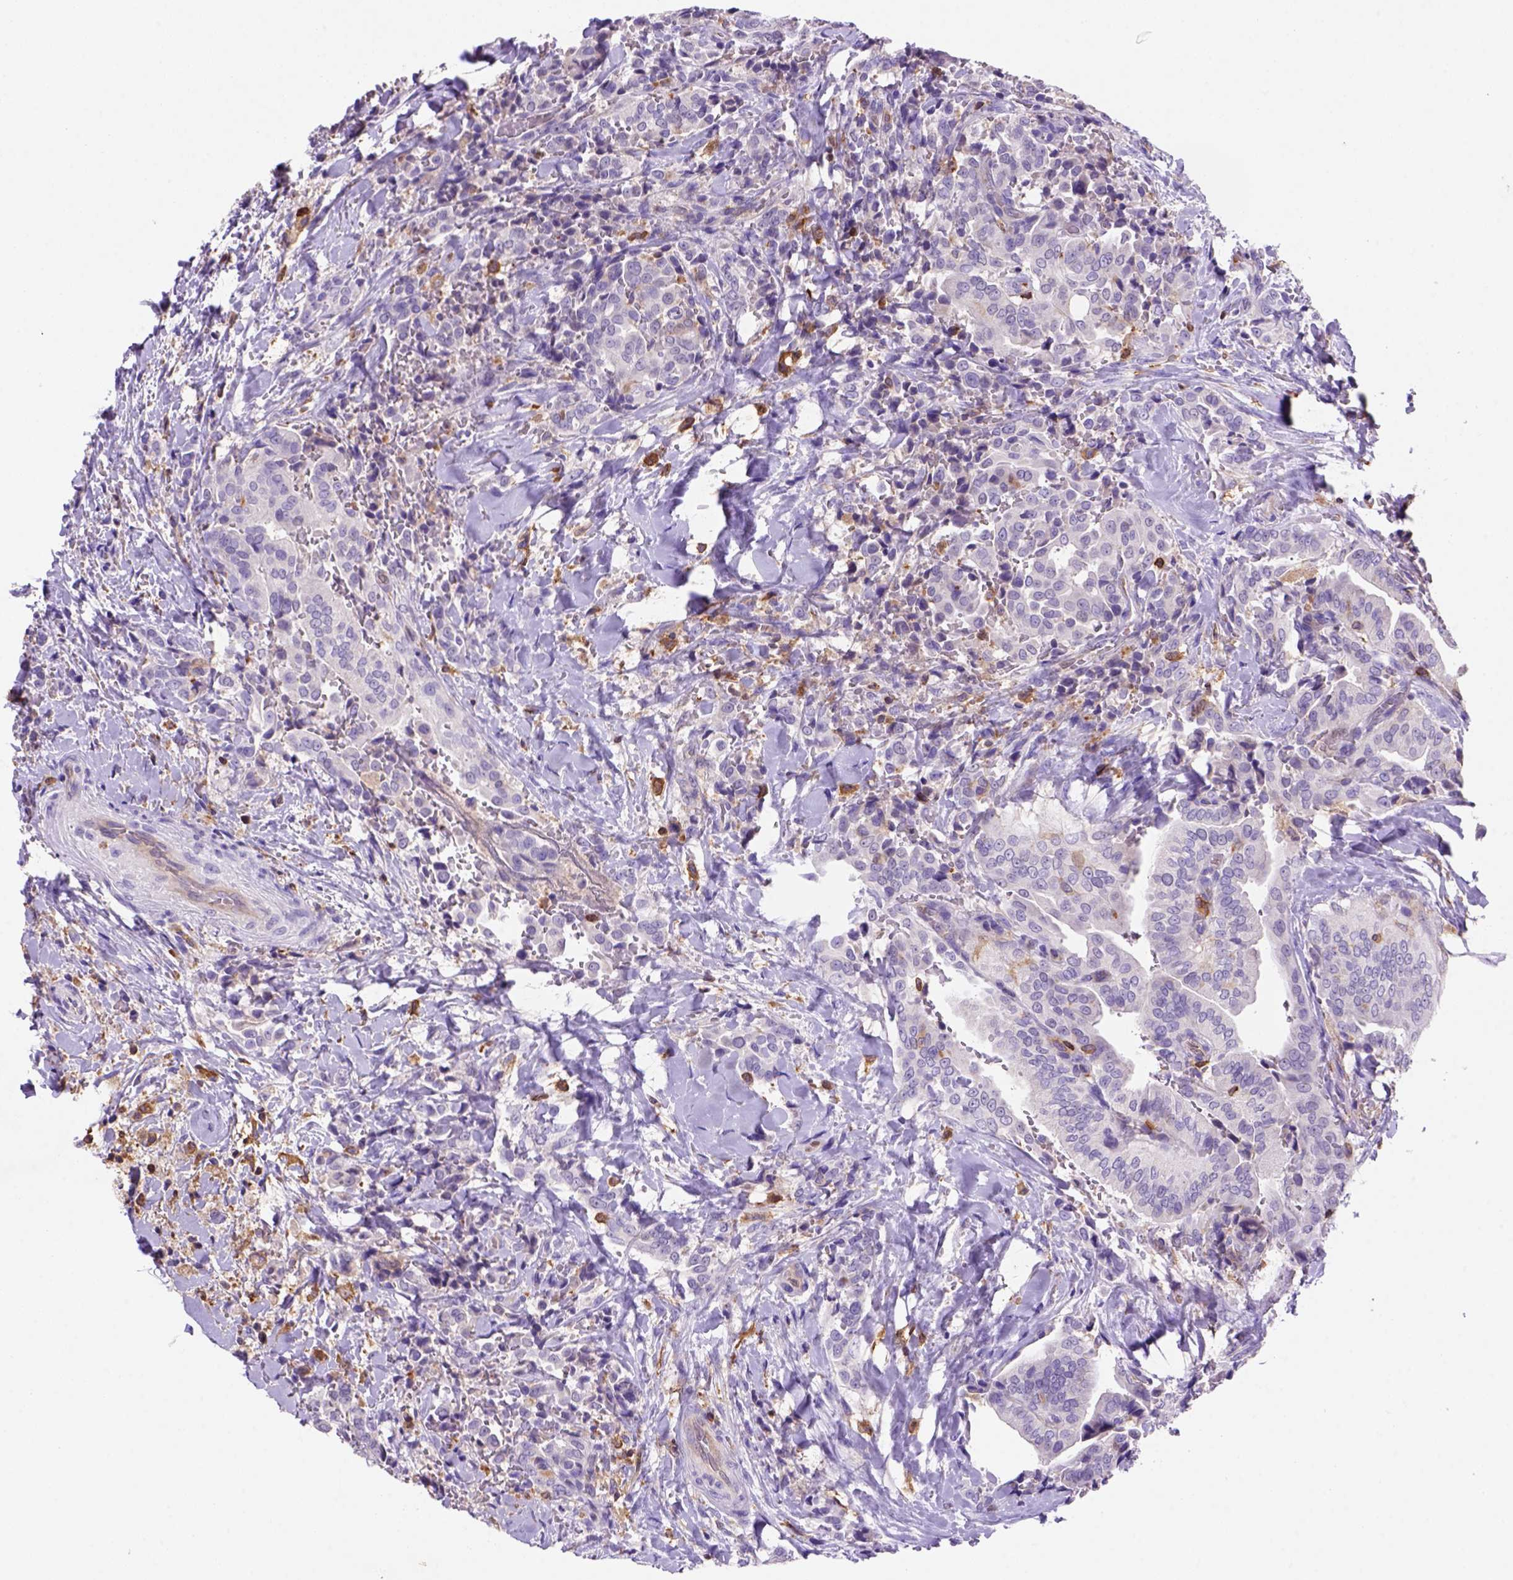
{"staining": {"intensity": "negative", "quantity": "none", "location": "none"}, "tissue": "thyroid cancer", "cell_type": "Tumor cells", "image_type": "cancer", "snomed": [{"axis": "morphology", "description": "Papillary adenocarcinoma, NOS"}, {"axis": "topography", "description": "Thyroid gland"}], "caption": "Thyroid papillary adenocarcinoma was stained to show a protein in brown. There is no significant expression in tumor cells.", "gene": "INPP5D", "patient": {"sex": "male", "age": 61}}